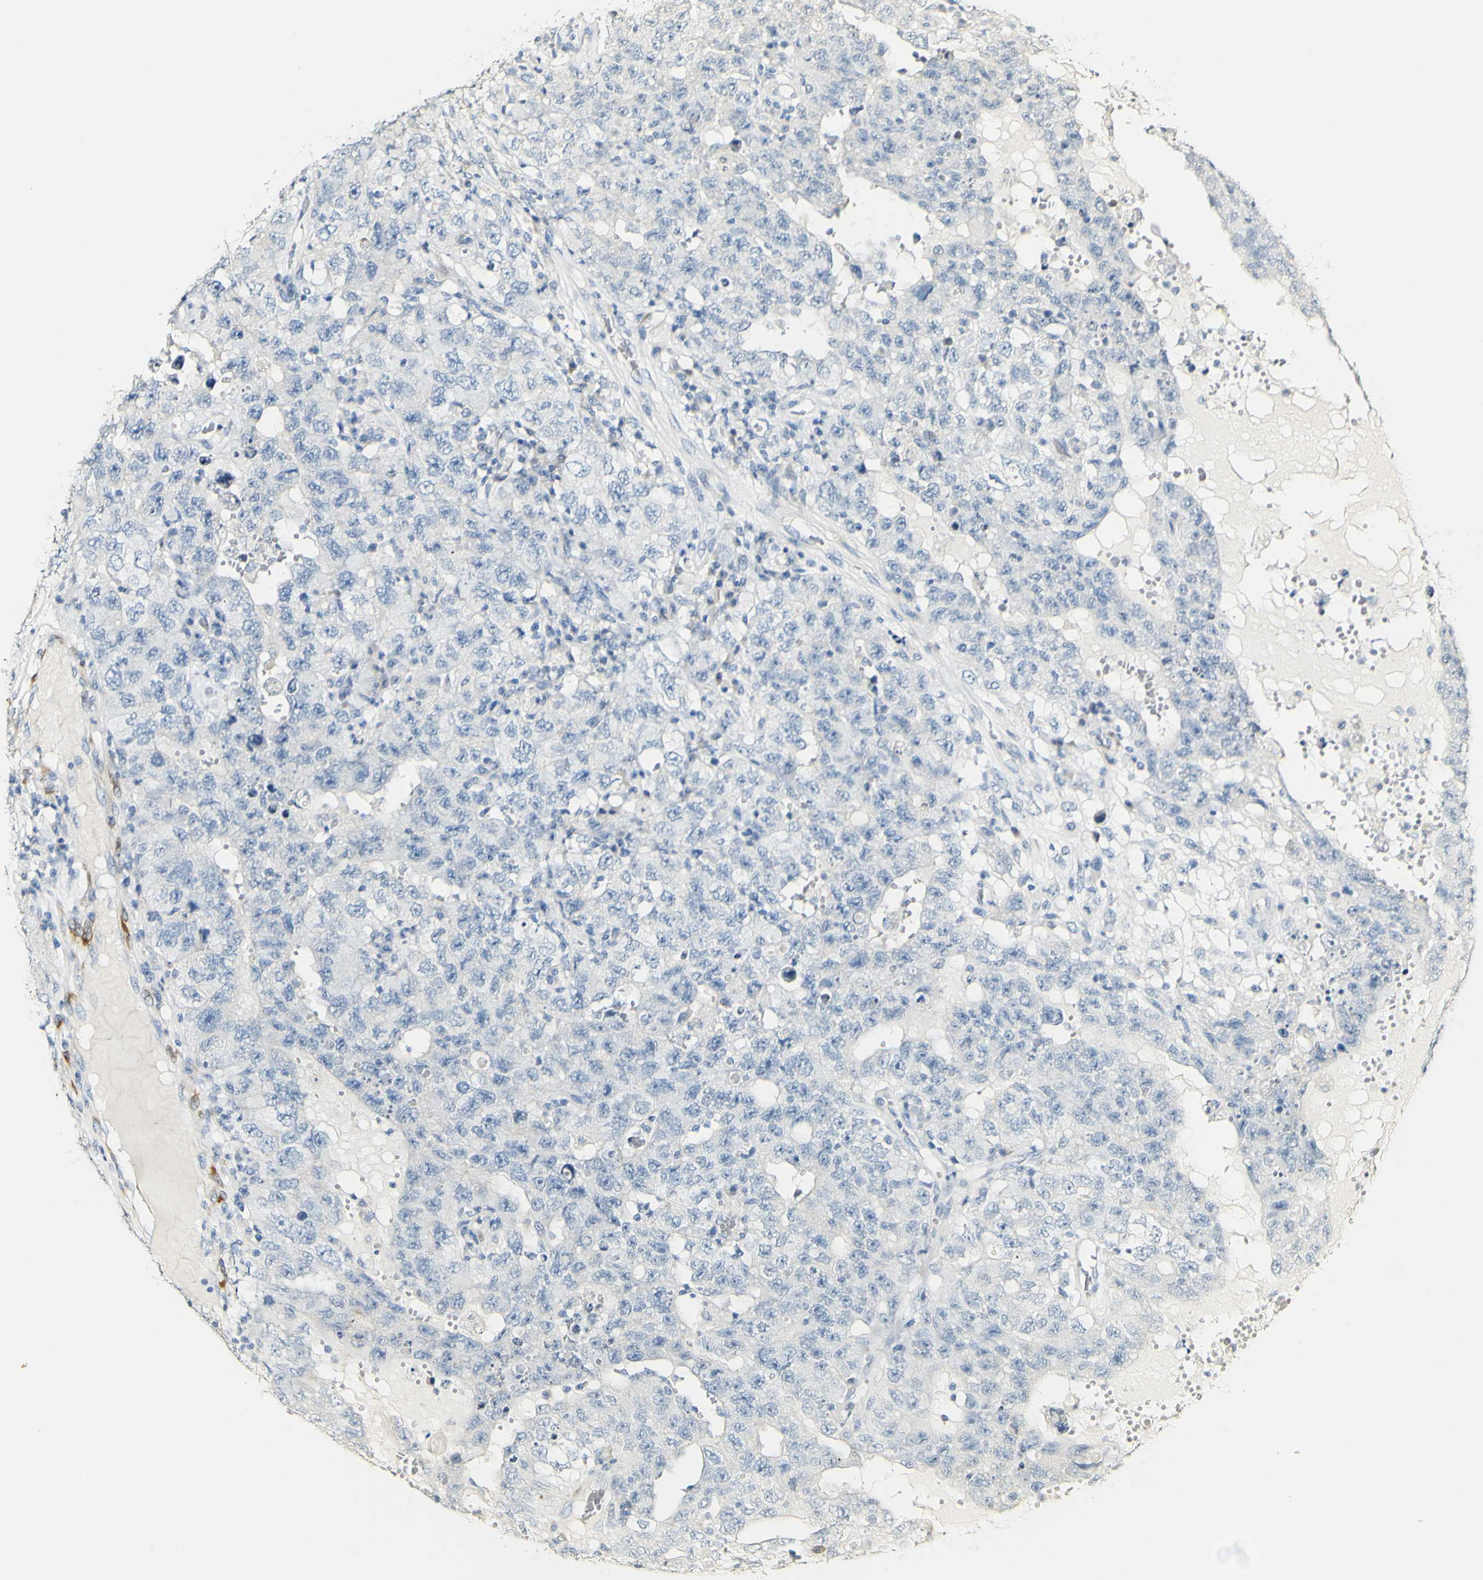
{"staining": {"intensity": "negative", "quantity": "none", "location": "none"}, "tissue": "testis cancer", "cell_type": "Tumor cells", "image_type": "cancer", "snomed": [{"axis": "morphology", "description": "Carcinoma, Embryonal, NOS"}, {"axis": "topography", "description": "Testis"}], "caption": "Immunohistochemistry (IHC) of human testis embryonal carcinoma reveals no staining in tumor cells. (DAB immunohistochemistry, high magnification).", "gene": "FMO3", "patient": {"sex": "male", "age": 26}}